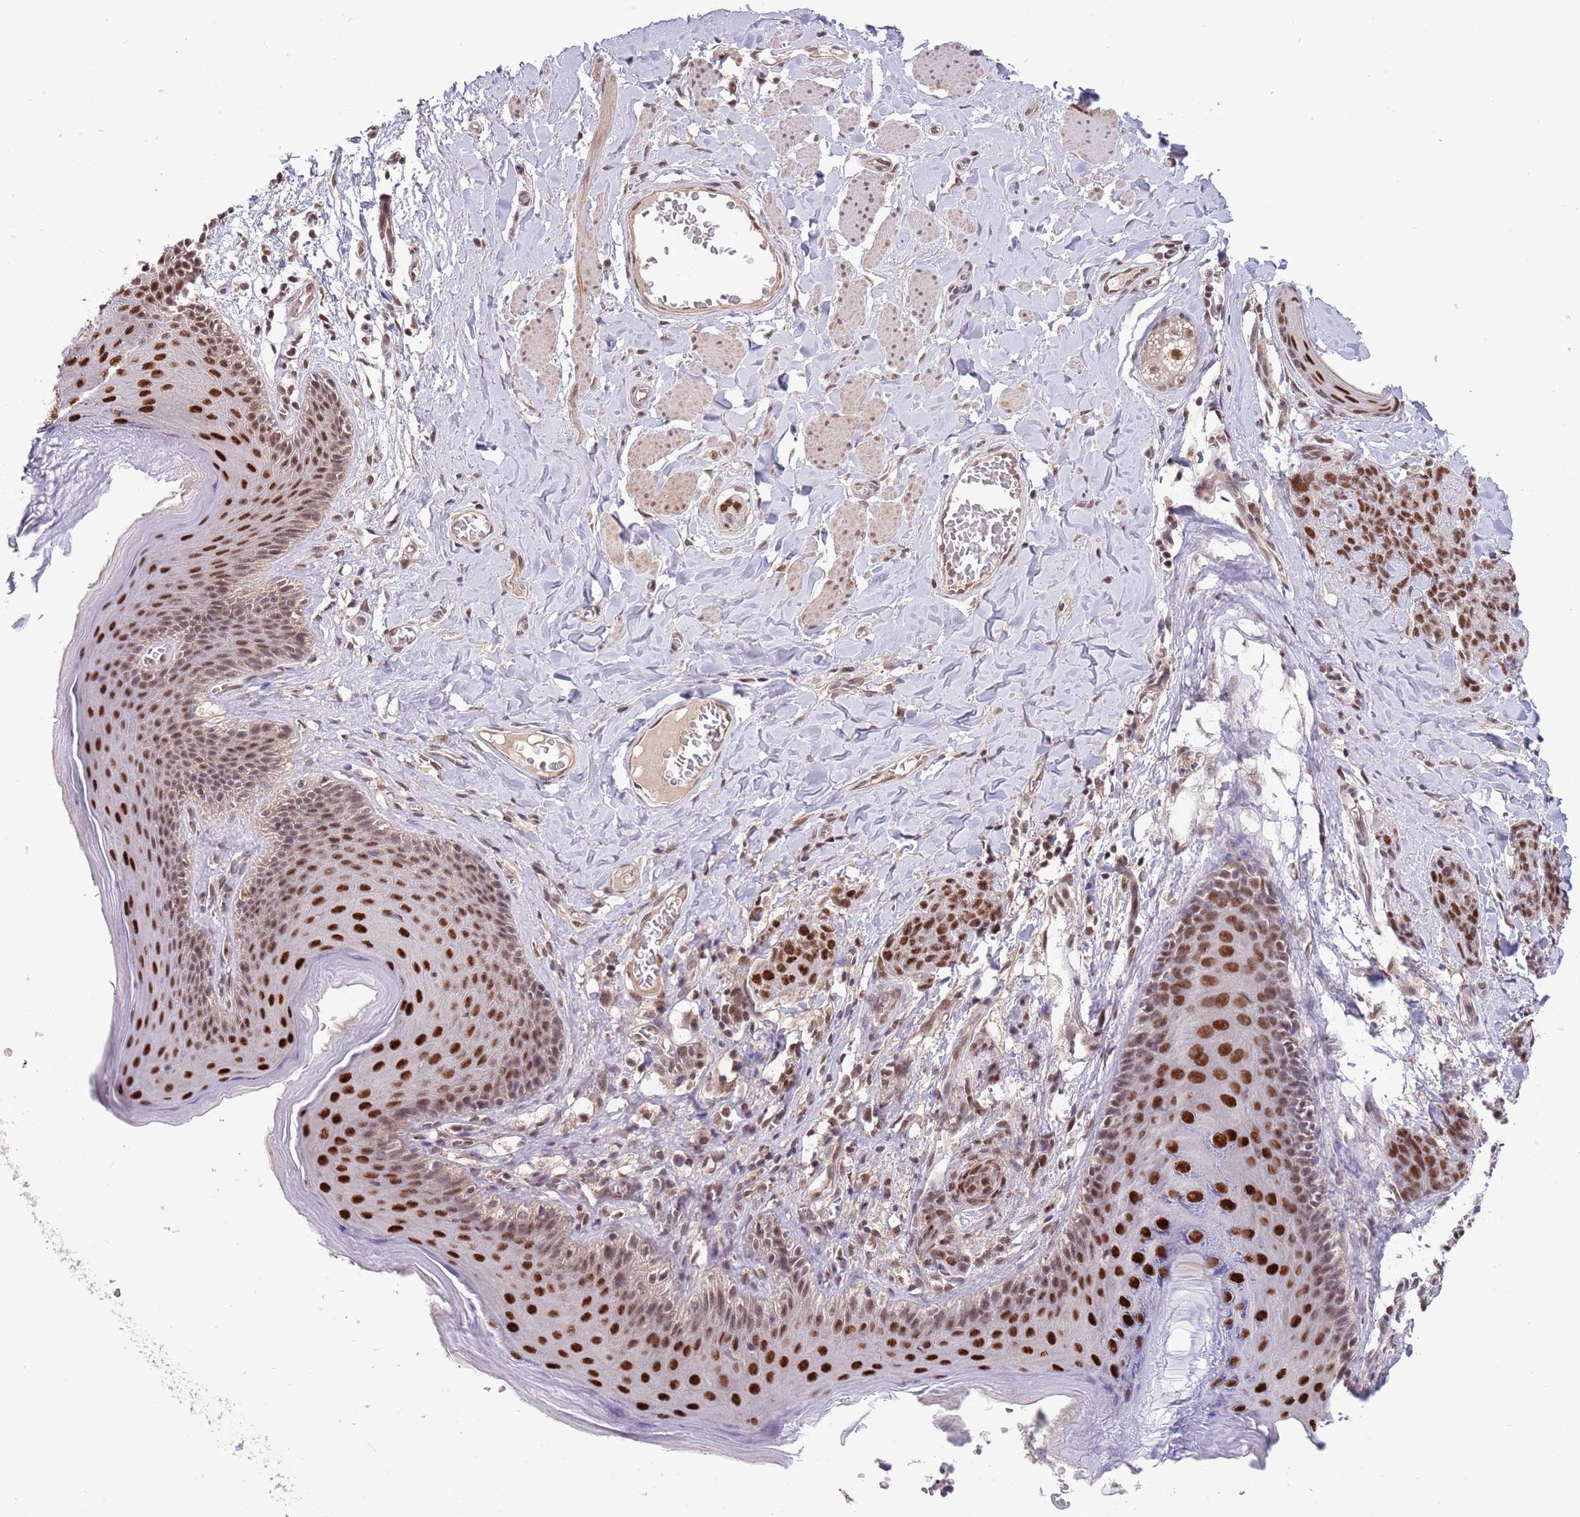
{"staining": {"intensity": "strong", "quantity": ">75%", "location": "nuclear"}, "tissue": "skin cancer", "cell_type": "Tumor cells", "image_type": "cancer", "snomed": [{"axis": "morphology", "description": "Squamous cell carcinoma, NOS"}, {"axis": "topography", "description": "Skin"}, {"axis": "topography", "description": "Vulva"}], "caption": "A brown stain shows strong nuclear positivity of a protein in human skin squamous cell carcinoma tumor cells.", "gene": "ZBTB7A", "patient": {"sex": "female", "age": 85}}